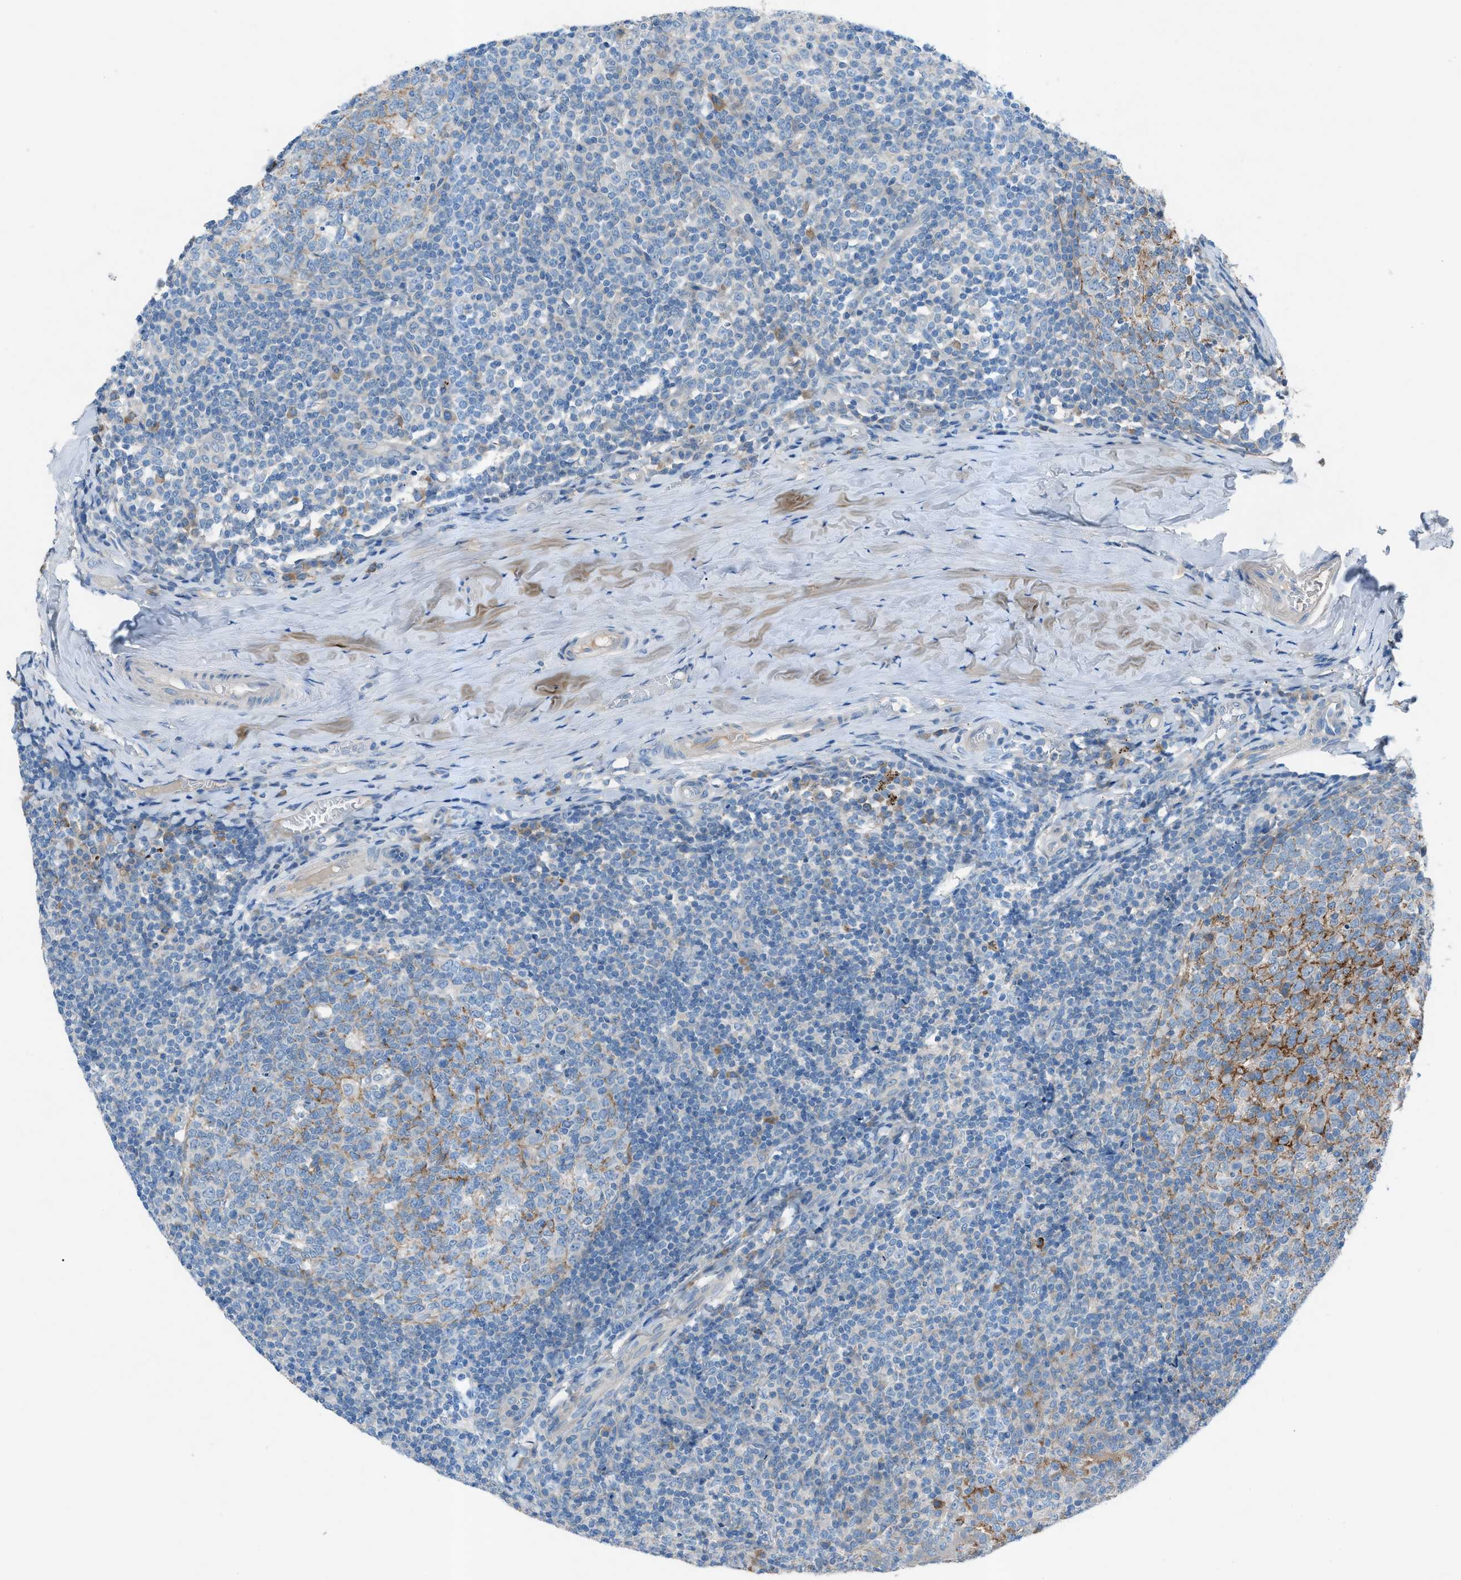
{"staining": {"intensity": "moderate", "quantity": "<25%", "location": "cytoplasmic/membranous"}, "tissue": "tonsil", "cell_type": "Germinal center cells", "image_type": "normal", "snomed": [{"axis": "morphology", "description": "Normal tissue, NOS"}, {"axis": "topography", "description": "Tonsil"}], "caption": "Tonsil stained for a protein (brown) displays moderate cytoplasmic/membranous positive positivity in about <25% of germinal center cells.", "gene": "C5AR2", "patient": {"sex": "female", "age": 19}}